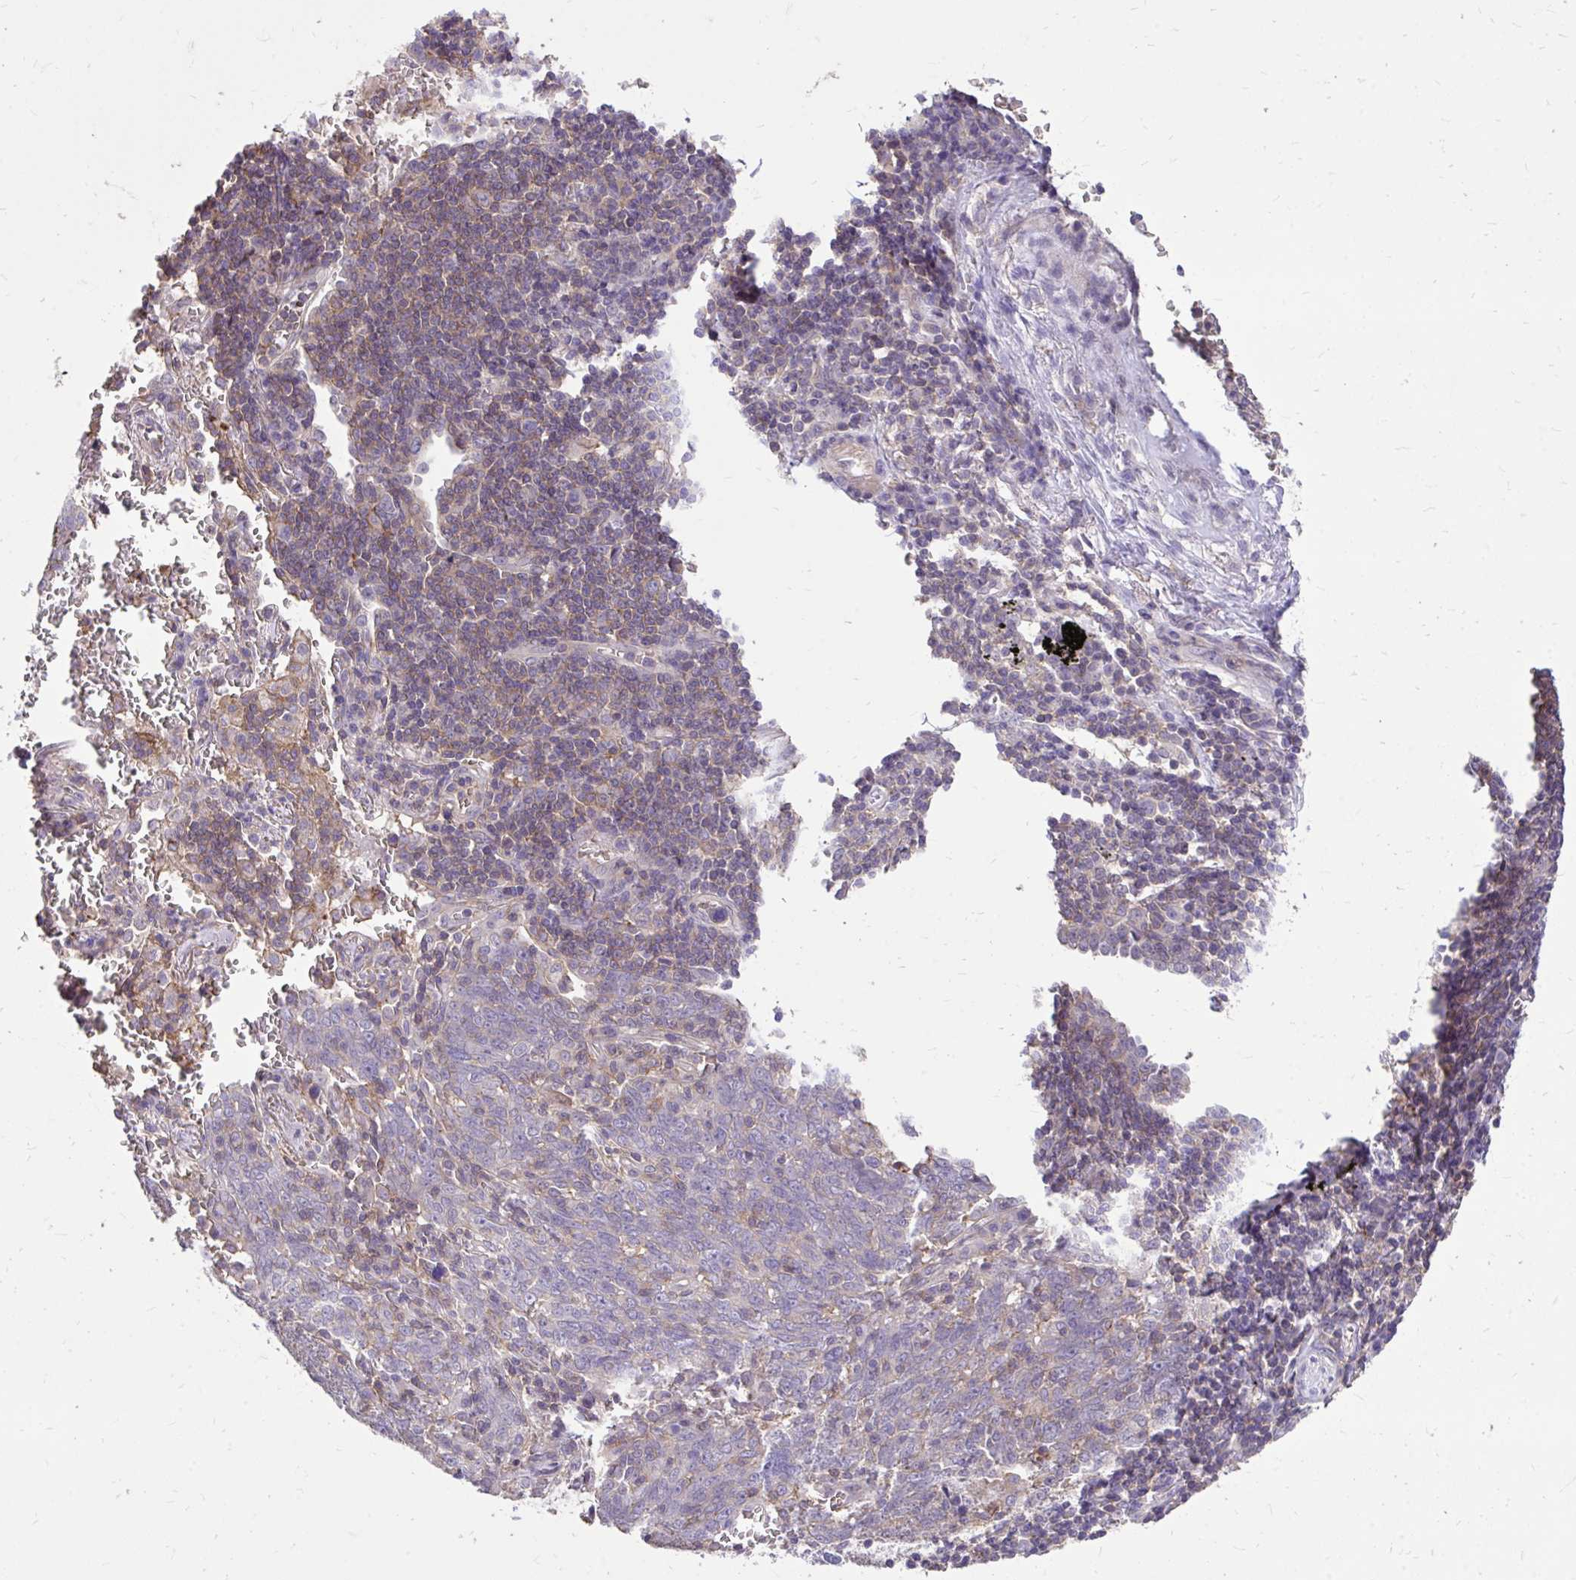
{"staining": {"intensity": "negative", "quantity": "none", "location": "none"}, "tissue": "lung cancer", "cell_type": "Tumor cells", "image_type": "cancer", "snomed": [{"axis": "morphology", "description": "Squamous cell carcinoma, NOS"}, {"axis": "topography", "description": "Lung"}], "caption": "High power microscopy image of an immunohistochemistry photomicrograph of squamous cell carcinoma (lung), revealing no significant expression in tumor cells. (Stains: DAB (3,3'-diaminobenzidine) immunohistochemistry (IHC) with hematoxylin counter stain, Microscopy: brightfield microscopy at high magnification).", "gene": "IGFL2", "patient": {"sex": "female", "age": 72}}